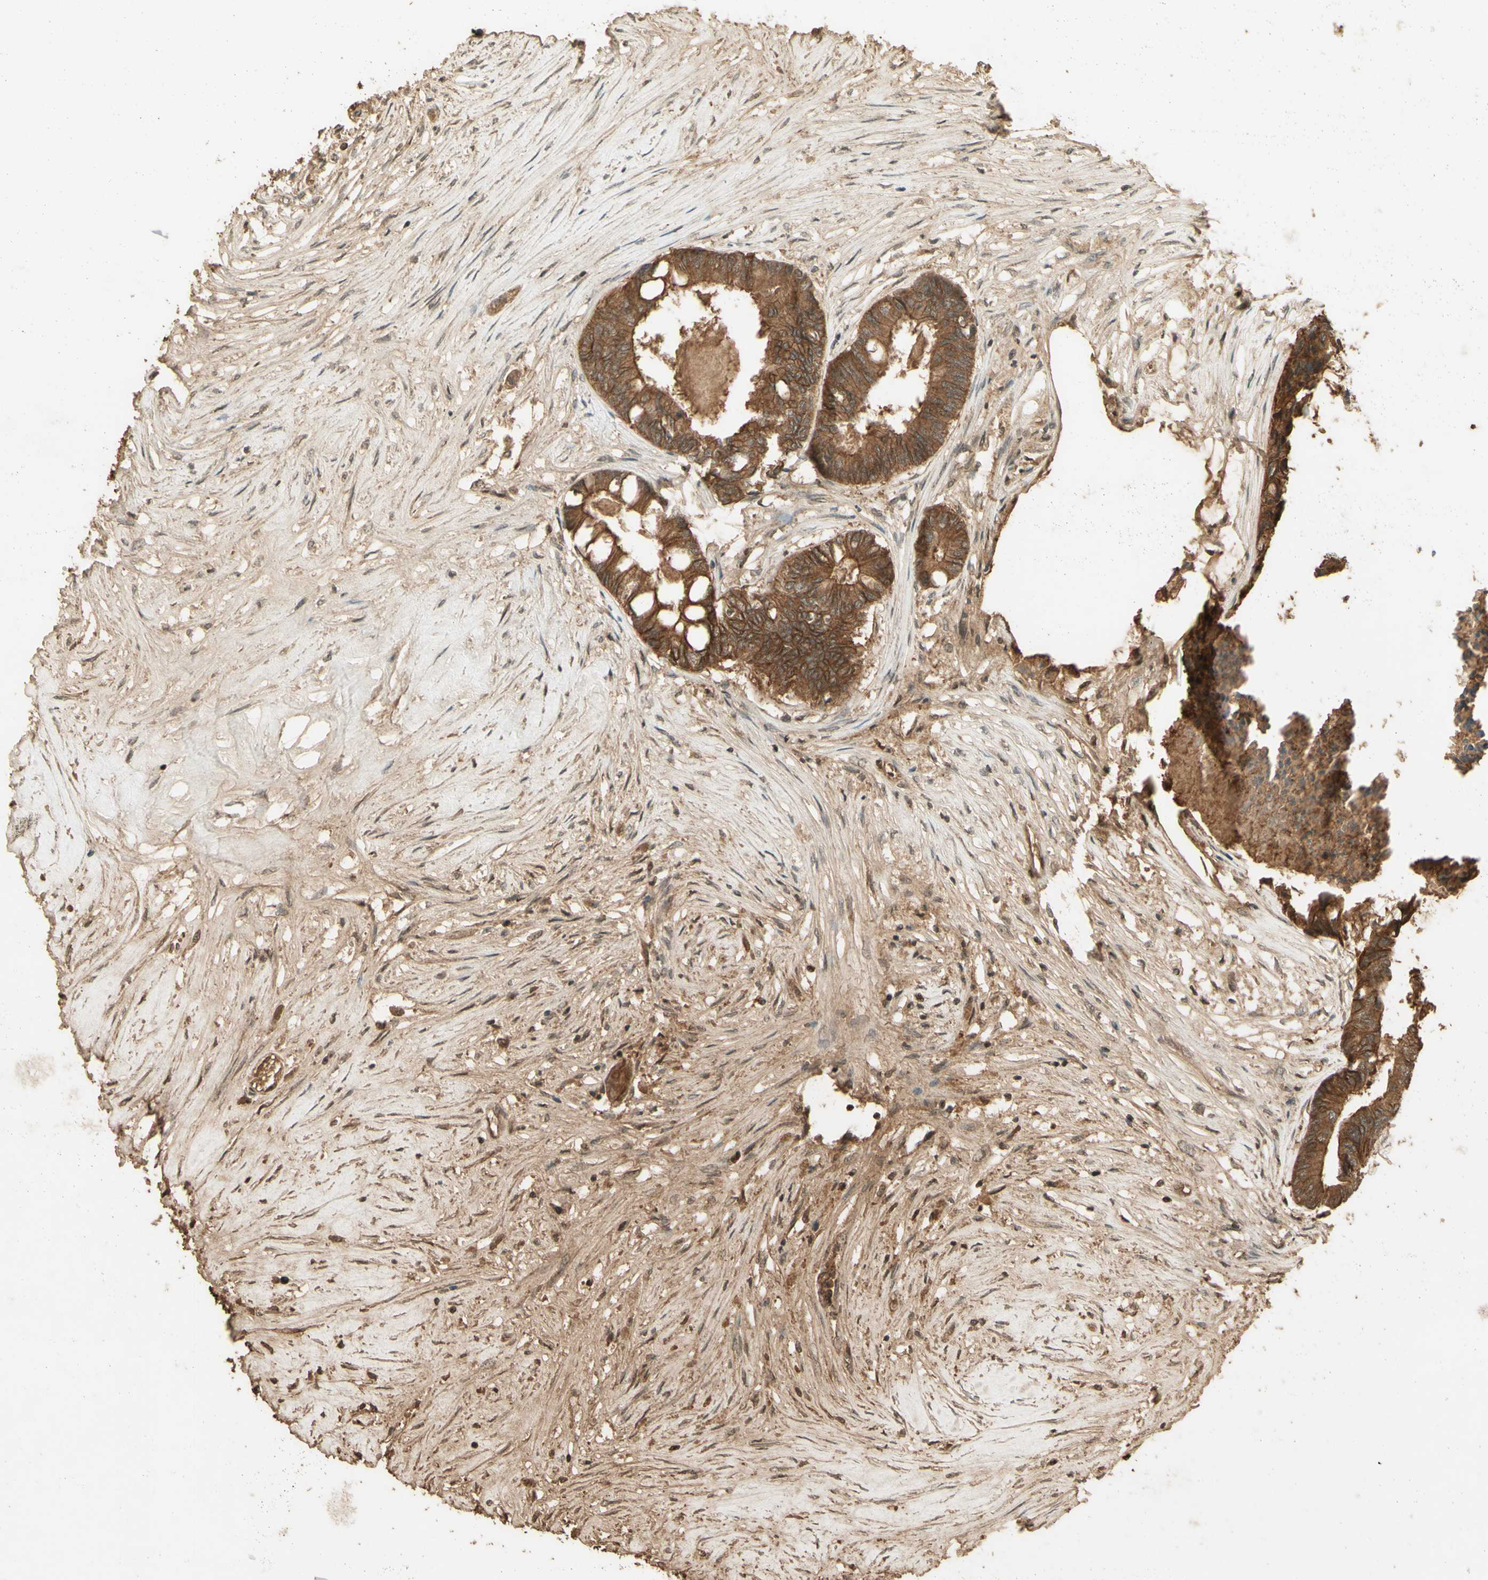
{"staining": {"intensity": "moderate", "quantity": ">75%", "location": "cytoplasmic/membranous"}, "tissue": "colorectal cancer", "cell_type": "Tumor cells", "image_type": "cancer", "snomed": [{"axis": "morphology", "description": "Adenocarcinoma, NOS"}, {"axis": "topography", "description": "Rectum"}], "caption": "Immunohistochemical staining of human colorectal cancer displays medium levels of moderate cytoplasmic/membranous protein staining in approximately >75% of tumor cells. (DAB (3,3'-diaminobenzidine) = brown stain, brightfield microscopy at high magnification).", "gene": "SMAD9", "patient": {"sex": "male", "age": 63}}